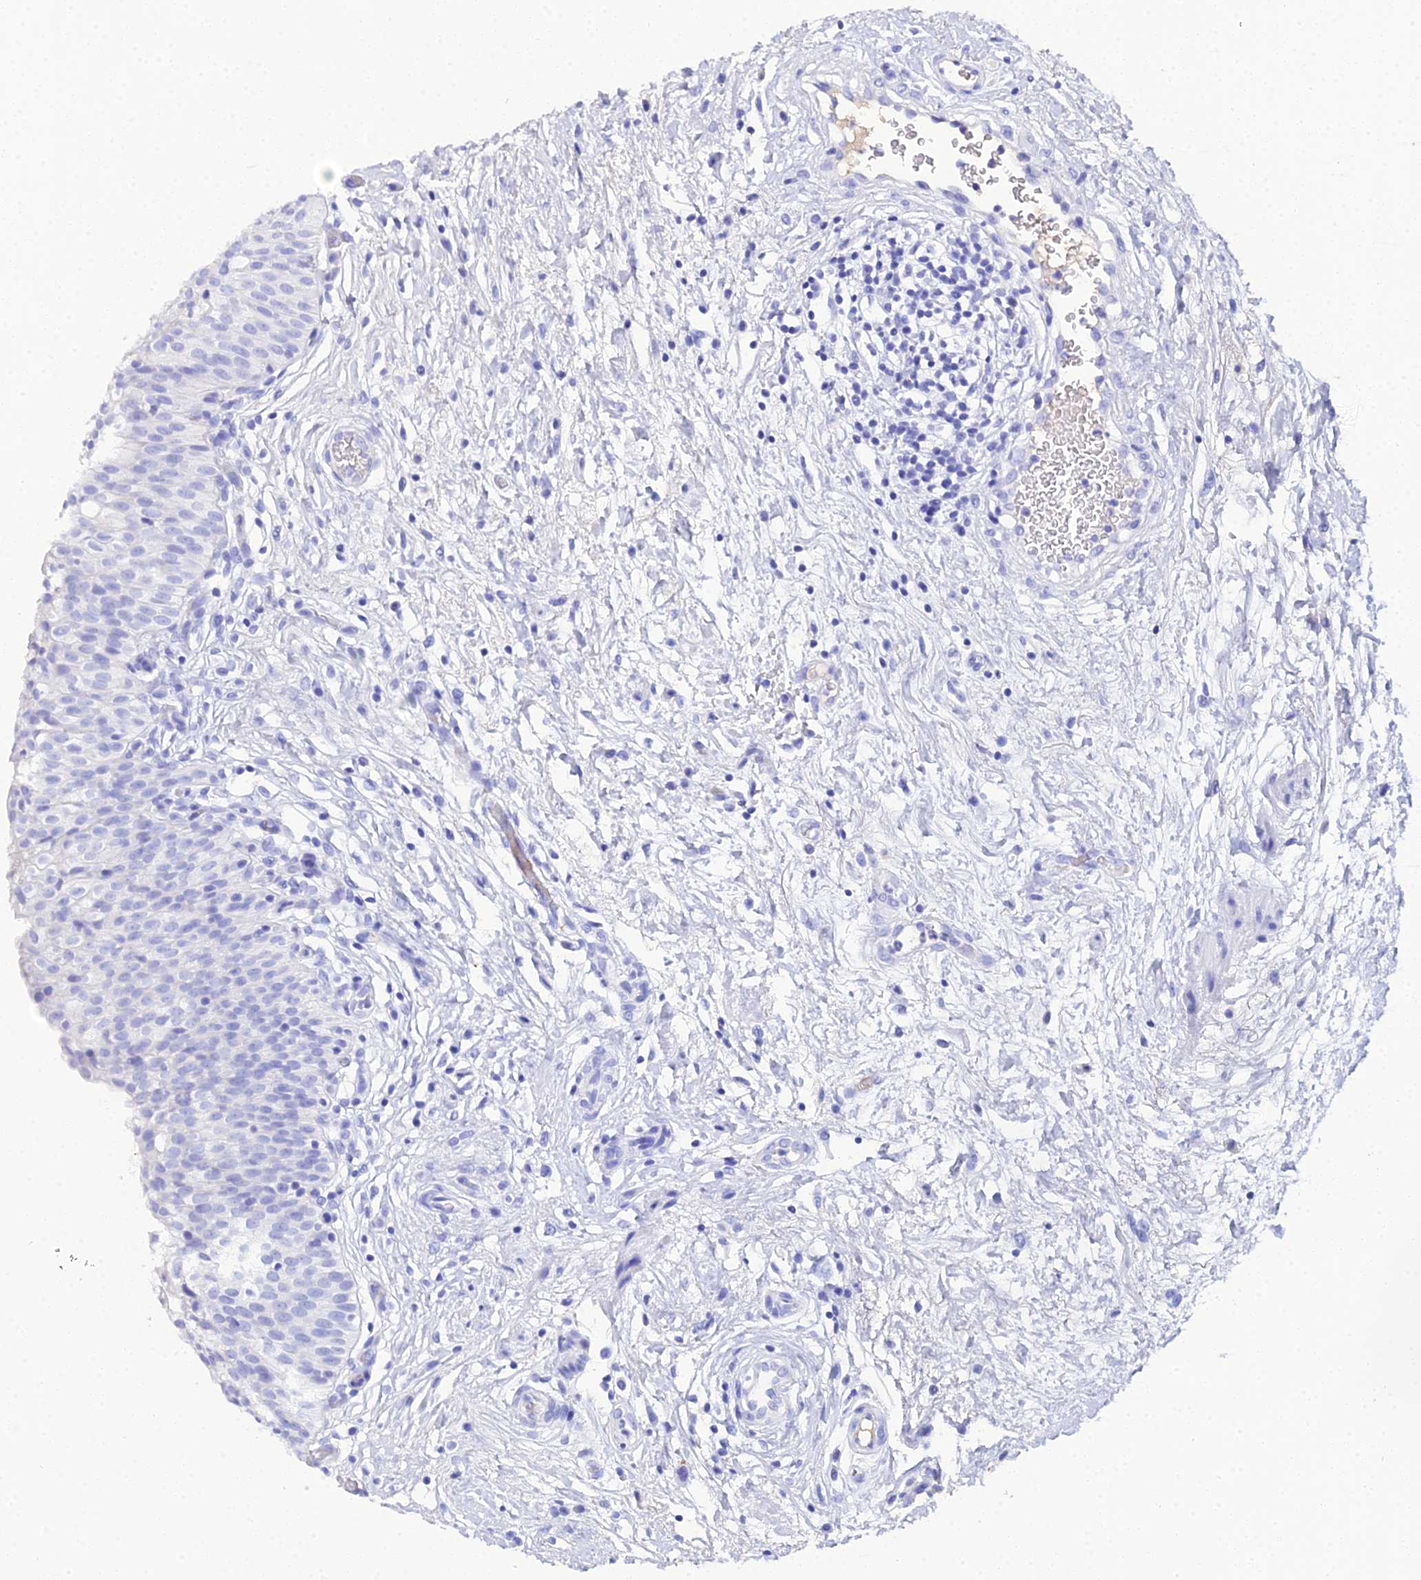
{"staining": {"intensity": "negative", "quantity": "none", "location": "none"}, "tissue": "urinary bladder", "cell_type": "Urothelial cells", "image_type": "normal", "snomed": [{"axis": "morphology", "description": "Normal tissue, NOS"}, {"axis": "topography", "description": "Urinary bladder"}], "caption": "Histopathology image shows no significant protein expression in urothelial cells of benign urinary bladder. (DAB (3,3'-diaminobenzidine) immunohistochemistry, high magnification).", "gene": "CELA3A", "patient": {"sex": "male", "age": 55}}